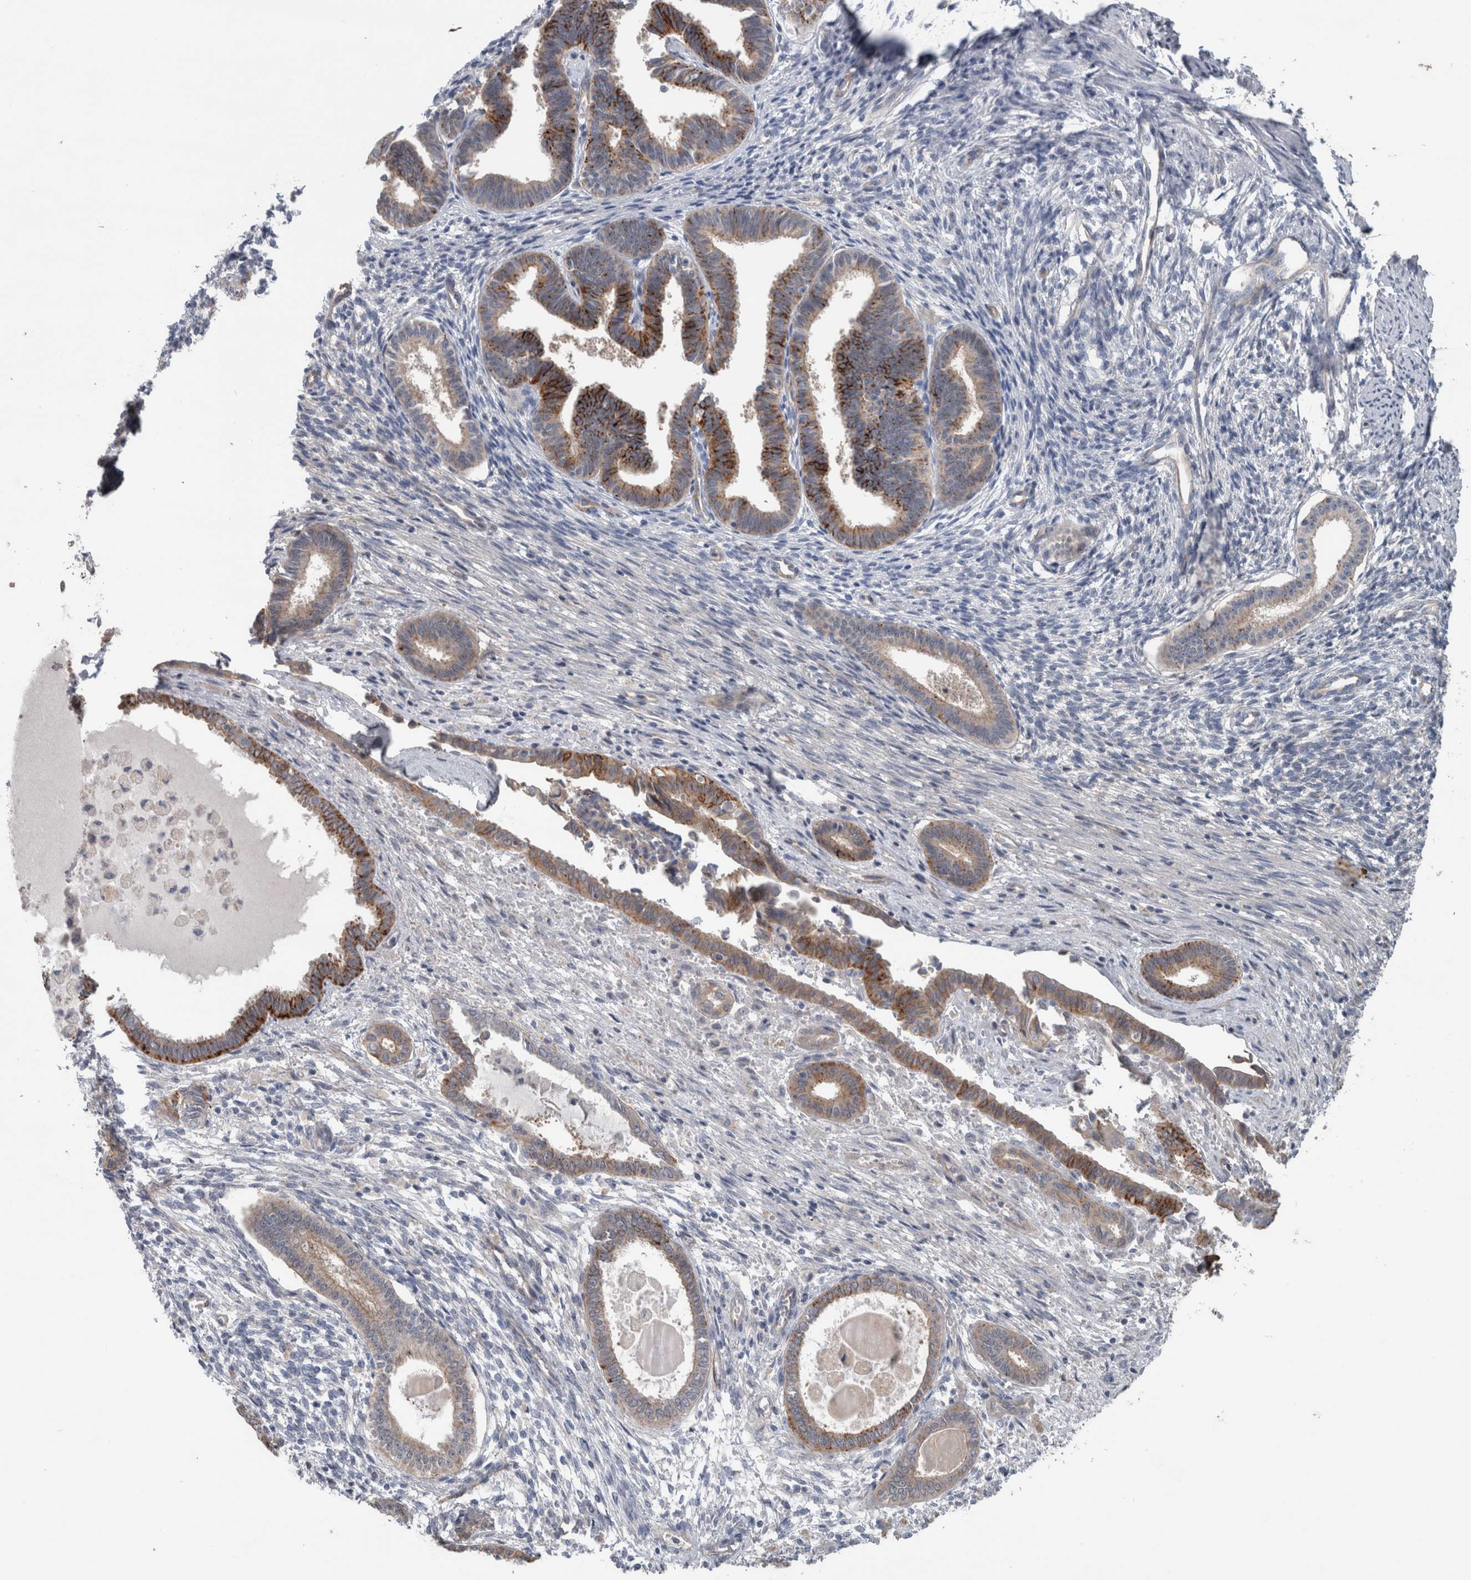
{"staining": {"intensity": "negative", "quantity": "none", "location": "none"}, "tissue": "endometrium", "cell_type": "Cells in endometrial stroma", "image_type": "normal", "snomed": [{"axis": "morphology", "description": "Normal tissue, NOS"}, {"axis": "topography", "description": "Endometrium"}], "caption": "DAB immunohistochemical staining of normal human endometrium demonstrates no significant expression in cells in endometrial stroma. Brightfield microscopy of IHC stained with DAB (brown) and hematoxylin (blue), captured at high magnification.", "gene": "BCAM", "patient": {"sex": "female", "age": 56}}